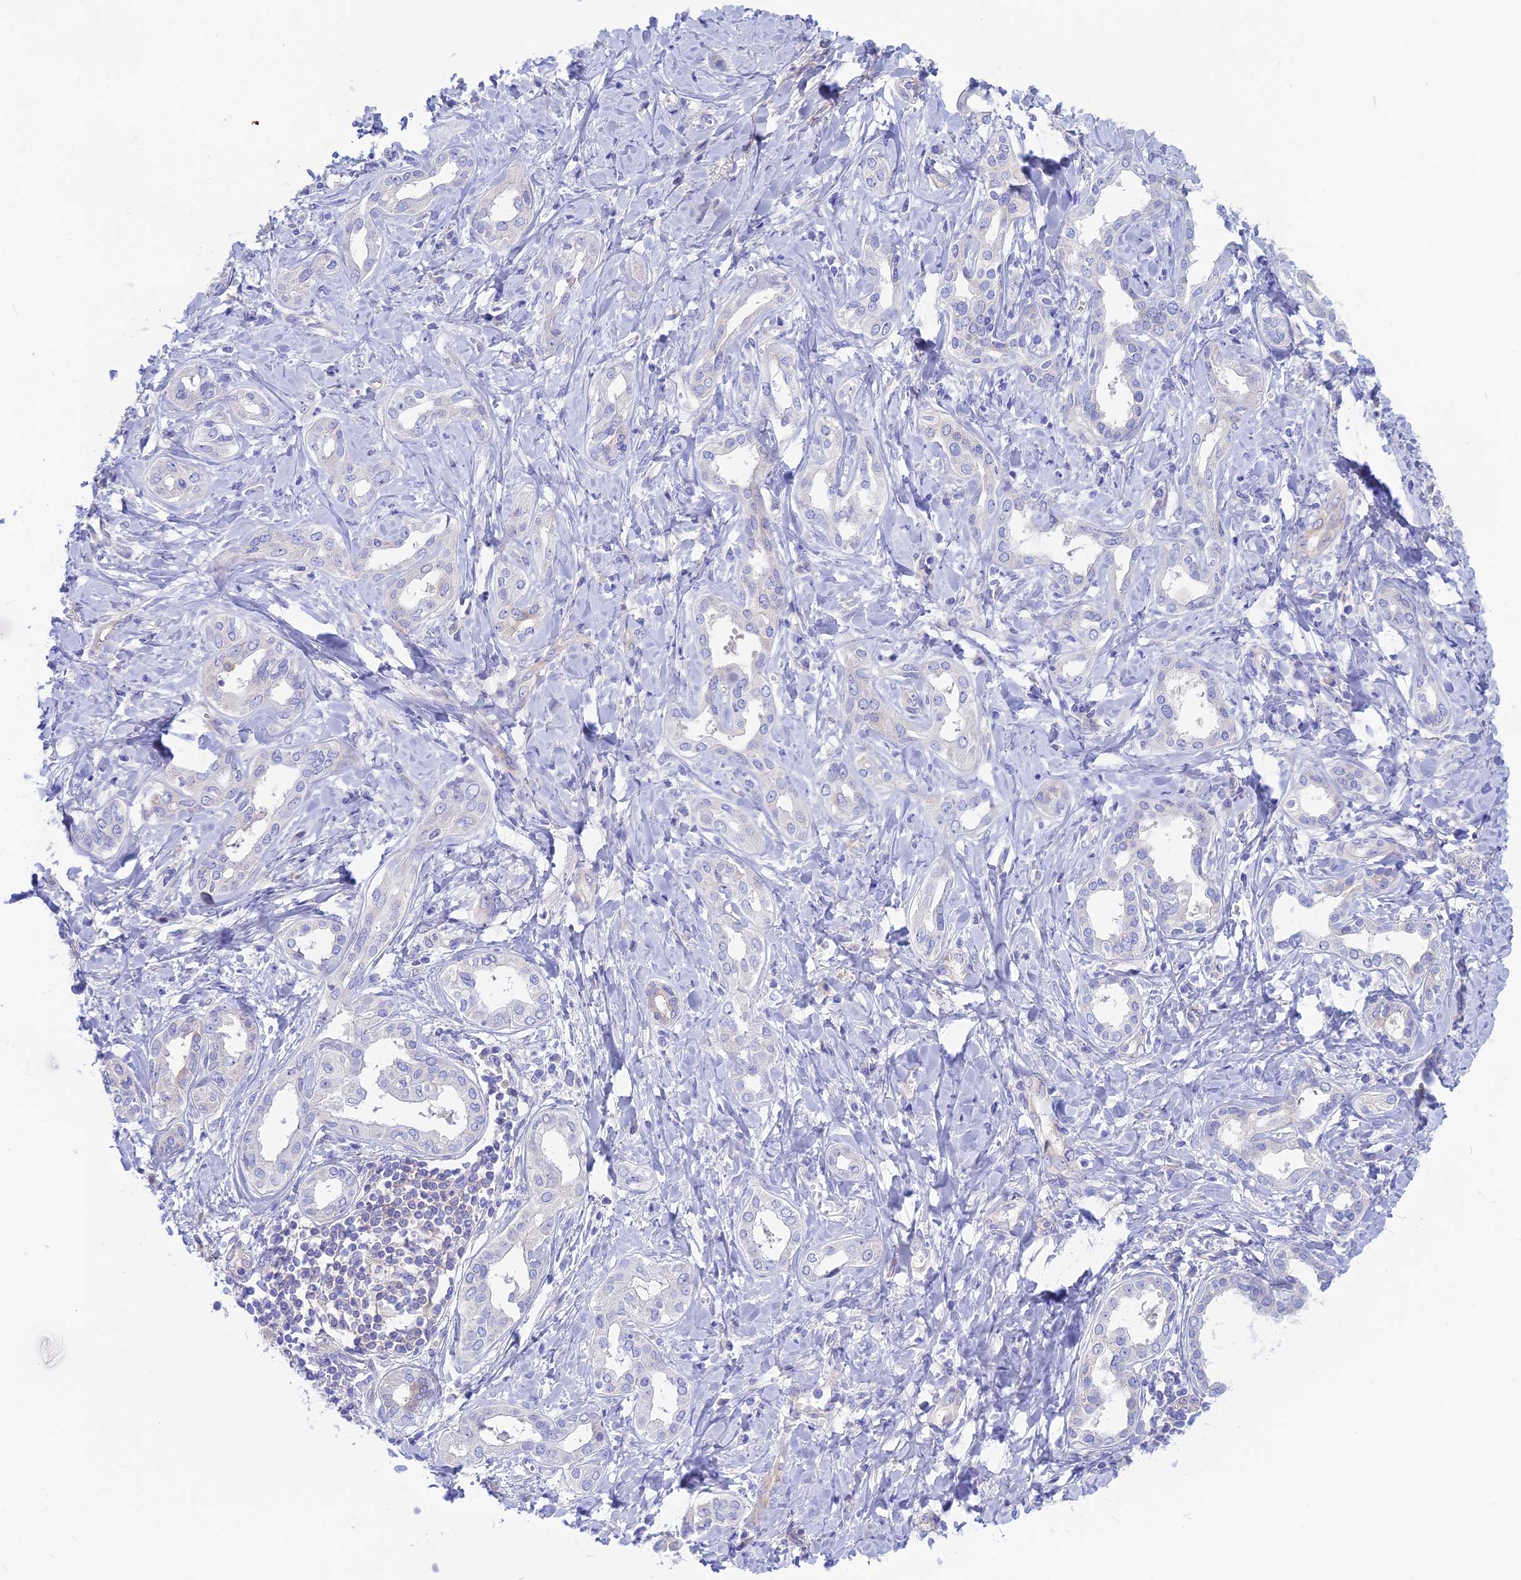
{"staining": {"intensity": "negative", "quantity": "none", "location": "none"}, "tissue": "liver cancer", "cell_type": "Tumor cells", "image_type": "cancer", "snomed": [{"axis": "morphology", "description": "Cholangiocarcinoma"}, {"axis": "topography", "description": "Liver"}], "caption": "Tumor cells show no significant expression in liver cancer.", "gene": "LZTFL1", "patient": {"sex": "female", "age": 77}}